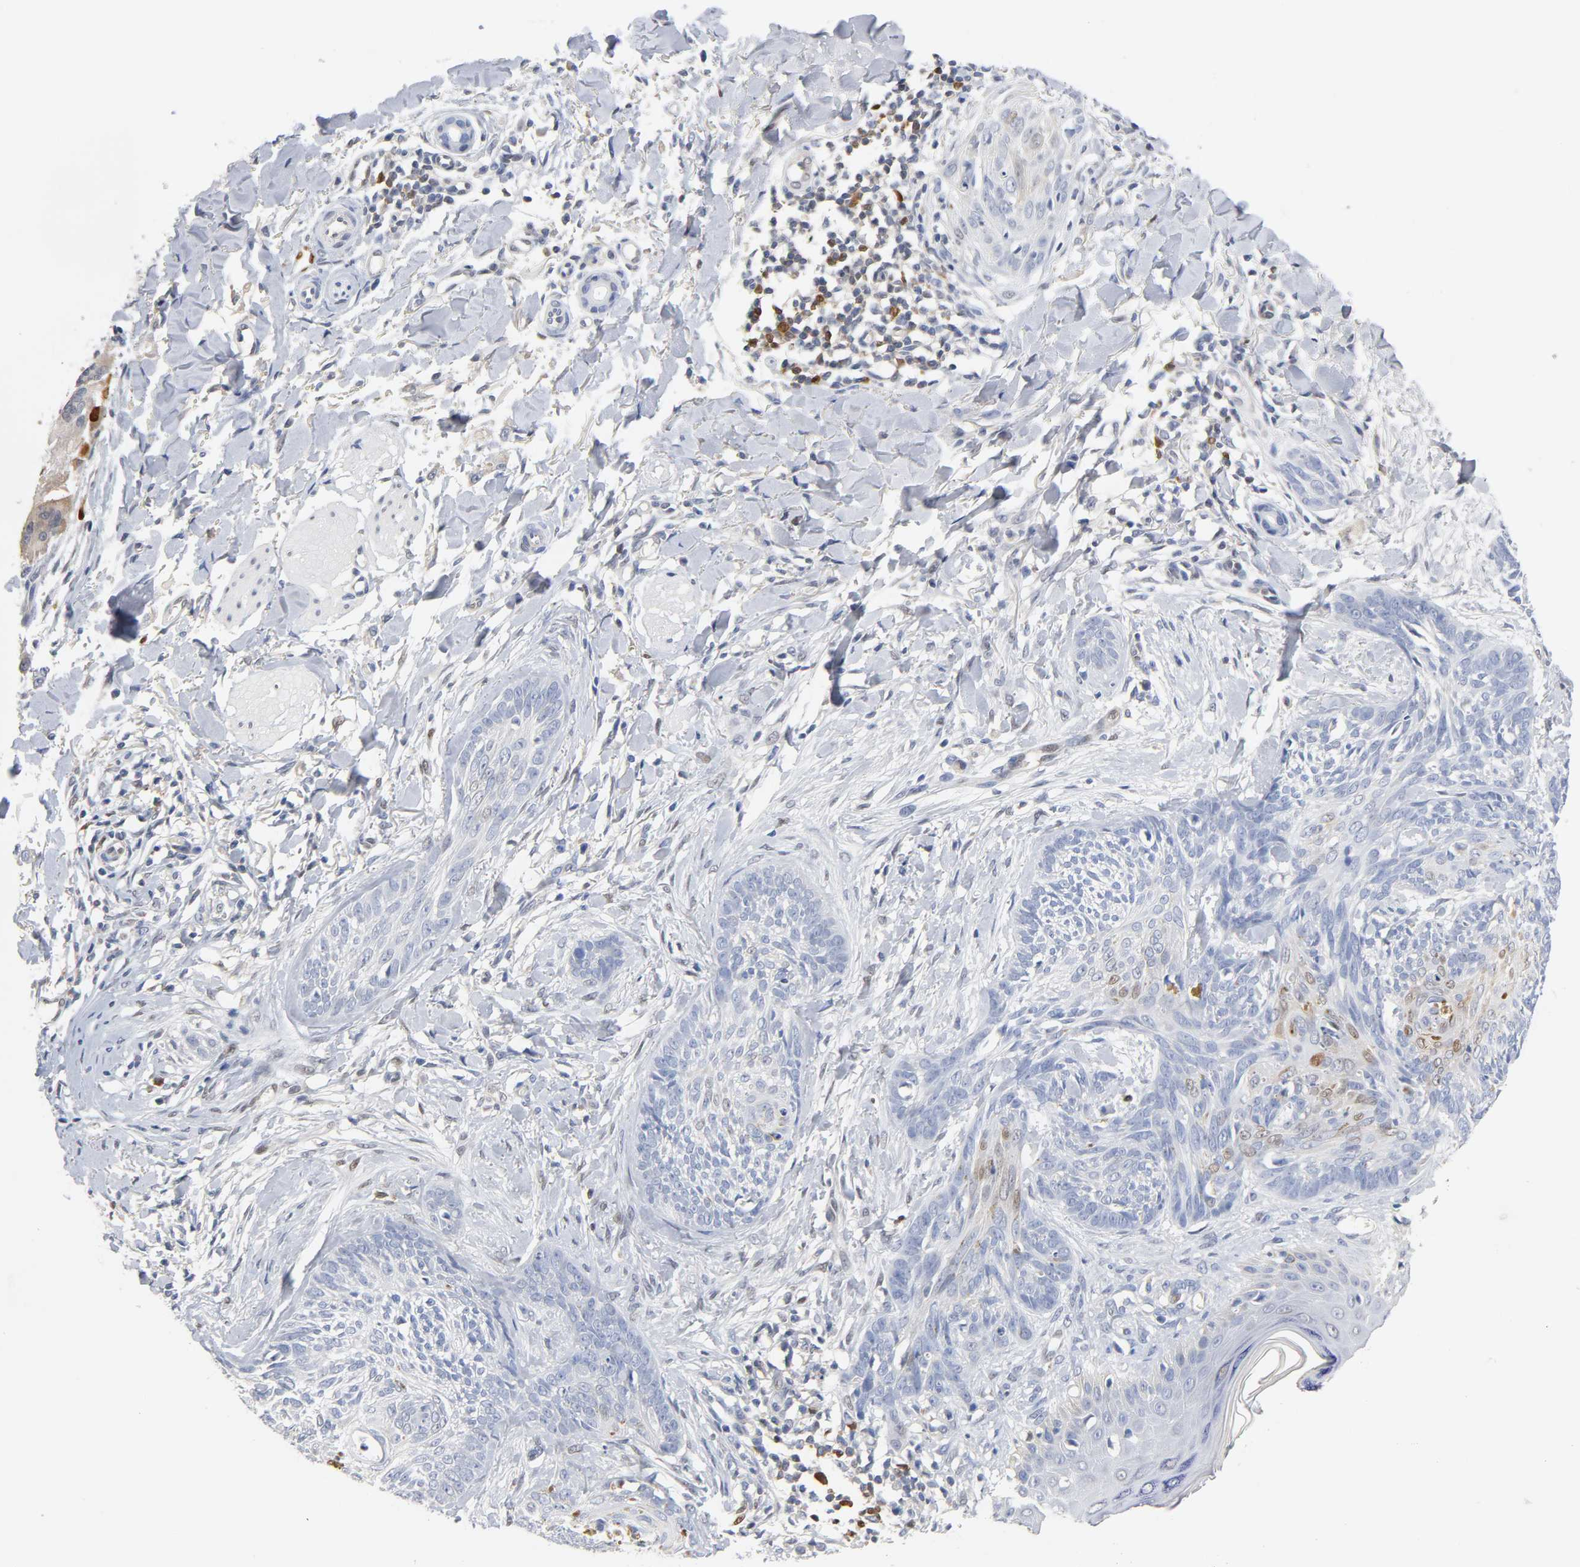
{"staining": {"intensity": "weak", "quantity": "<25%", "location": "nuclear"}, "tissue": "skin cancer", "cell_type": "Tumor cells", "image_type": "cancer", "snomed": [{"axis": "morphology", "description": "Normal tissue, NOS"}, {"axis": "morphology", "description": "Basal cell carcinoma"}, {"axis": "topography", "description": "Skin"}], "caption": "Skin basal cell carcinoma was stained to show a protein in brown. There is no significant expression in tumor cells. Nuclei are stained in blue.", "gene": "NFATC1", "patient": {"sex": "male", "age": 71}}